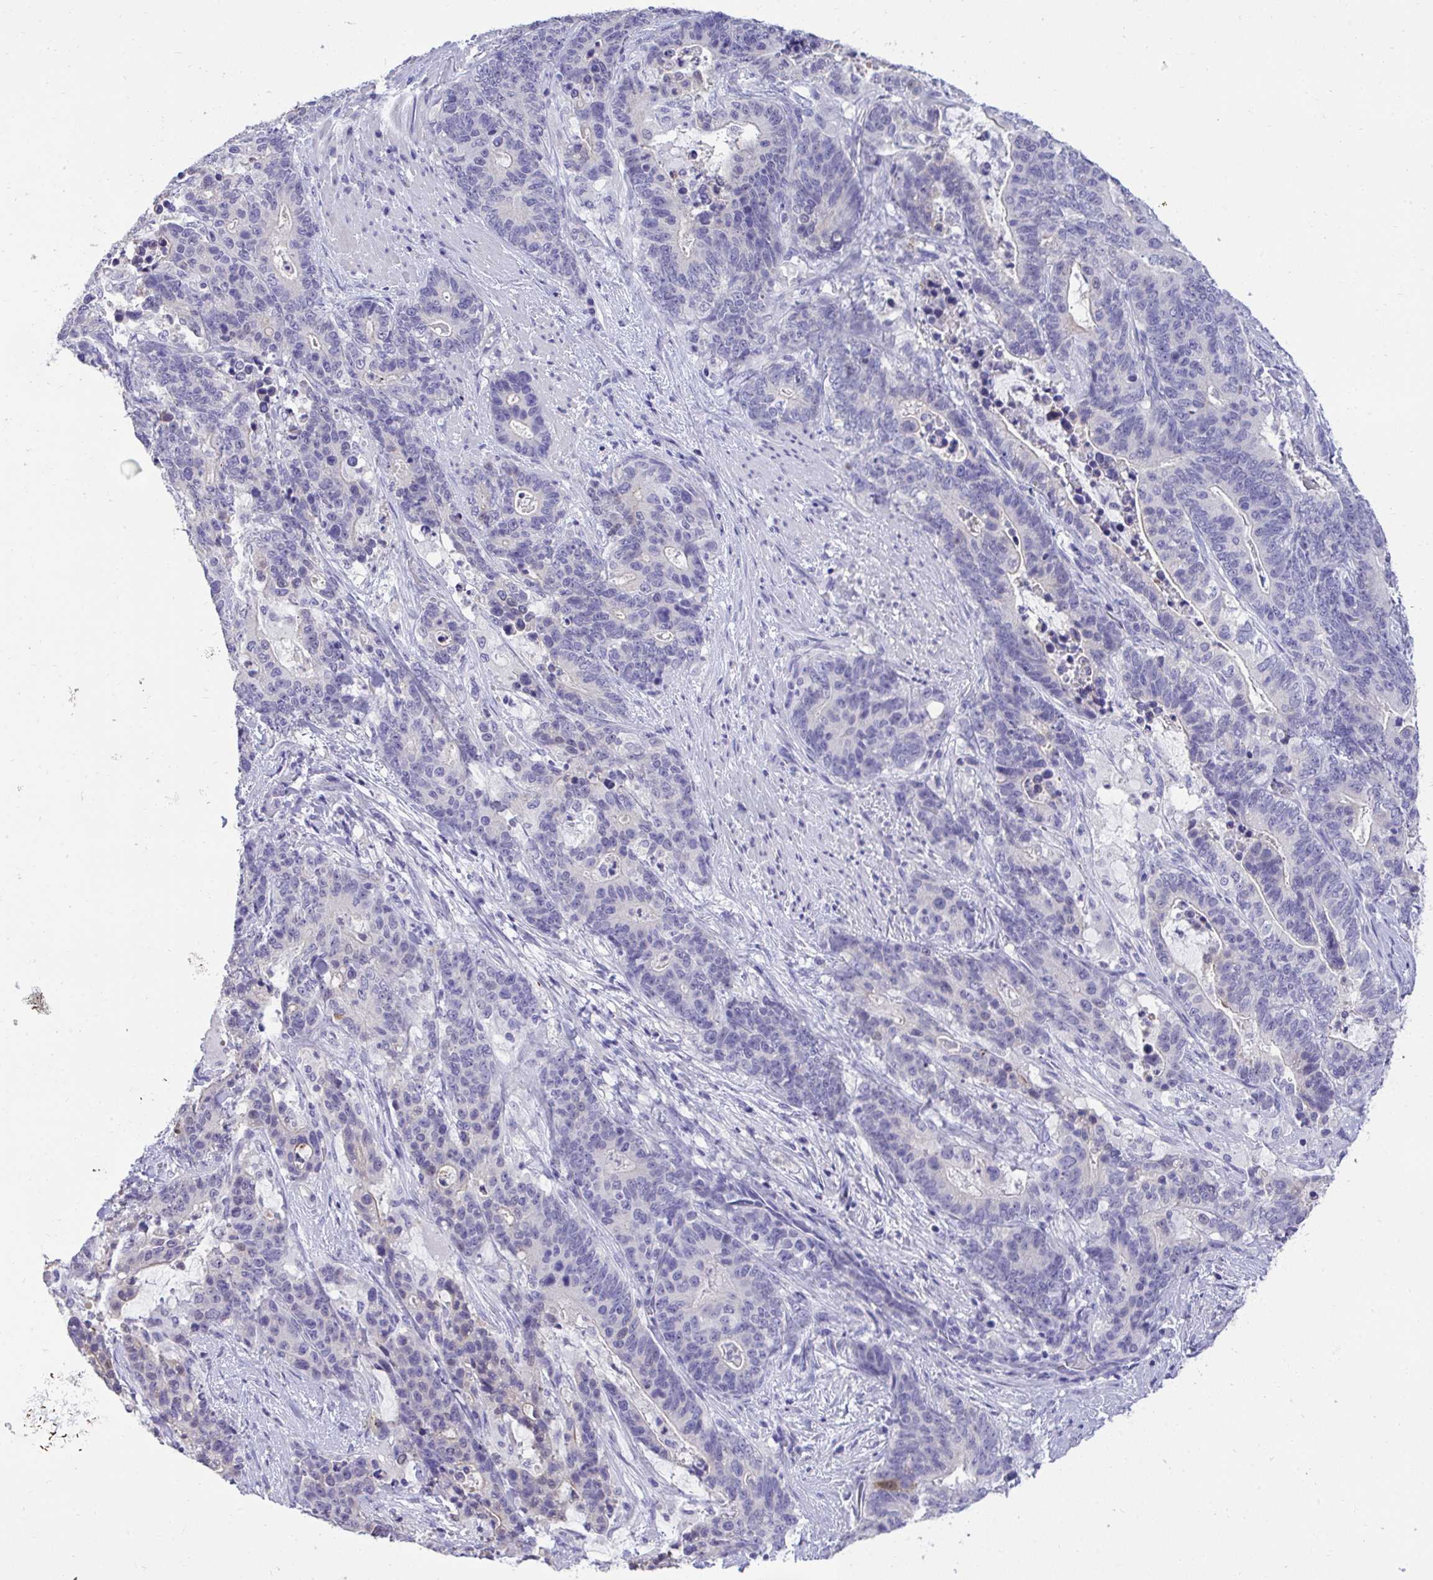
{"staining": {"intensity": "negative", "quantity": "none", "location": "none"}, "tissue": "stomach cancer", "cell_type": "Tumor cells", "image_type": "cancer", "snomed": [{"axis": "morphology", "description": "Normal tissue, NOS"}, {"axis": "morphology", "description": "Adenocarcinoma, NOS"}, {"axis": "topography", "description": "Stomach"}], "caption": "The image exhibits no staining of tumor cells in stomach adenocarcinoma. (Immunohistochemistry, brightfield microscopy, high magnification).", "gene": "TMCO5A", "patient": {"sex": "female", "age": 64}}